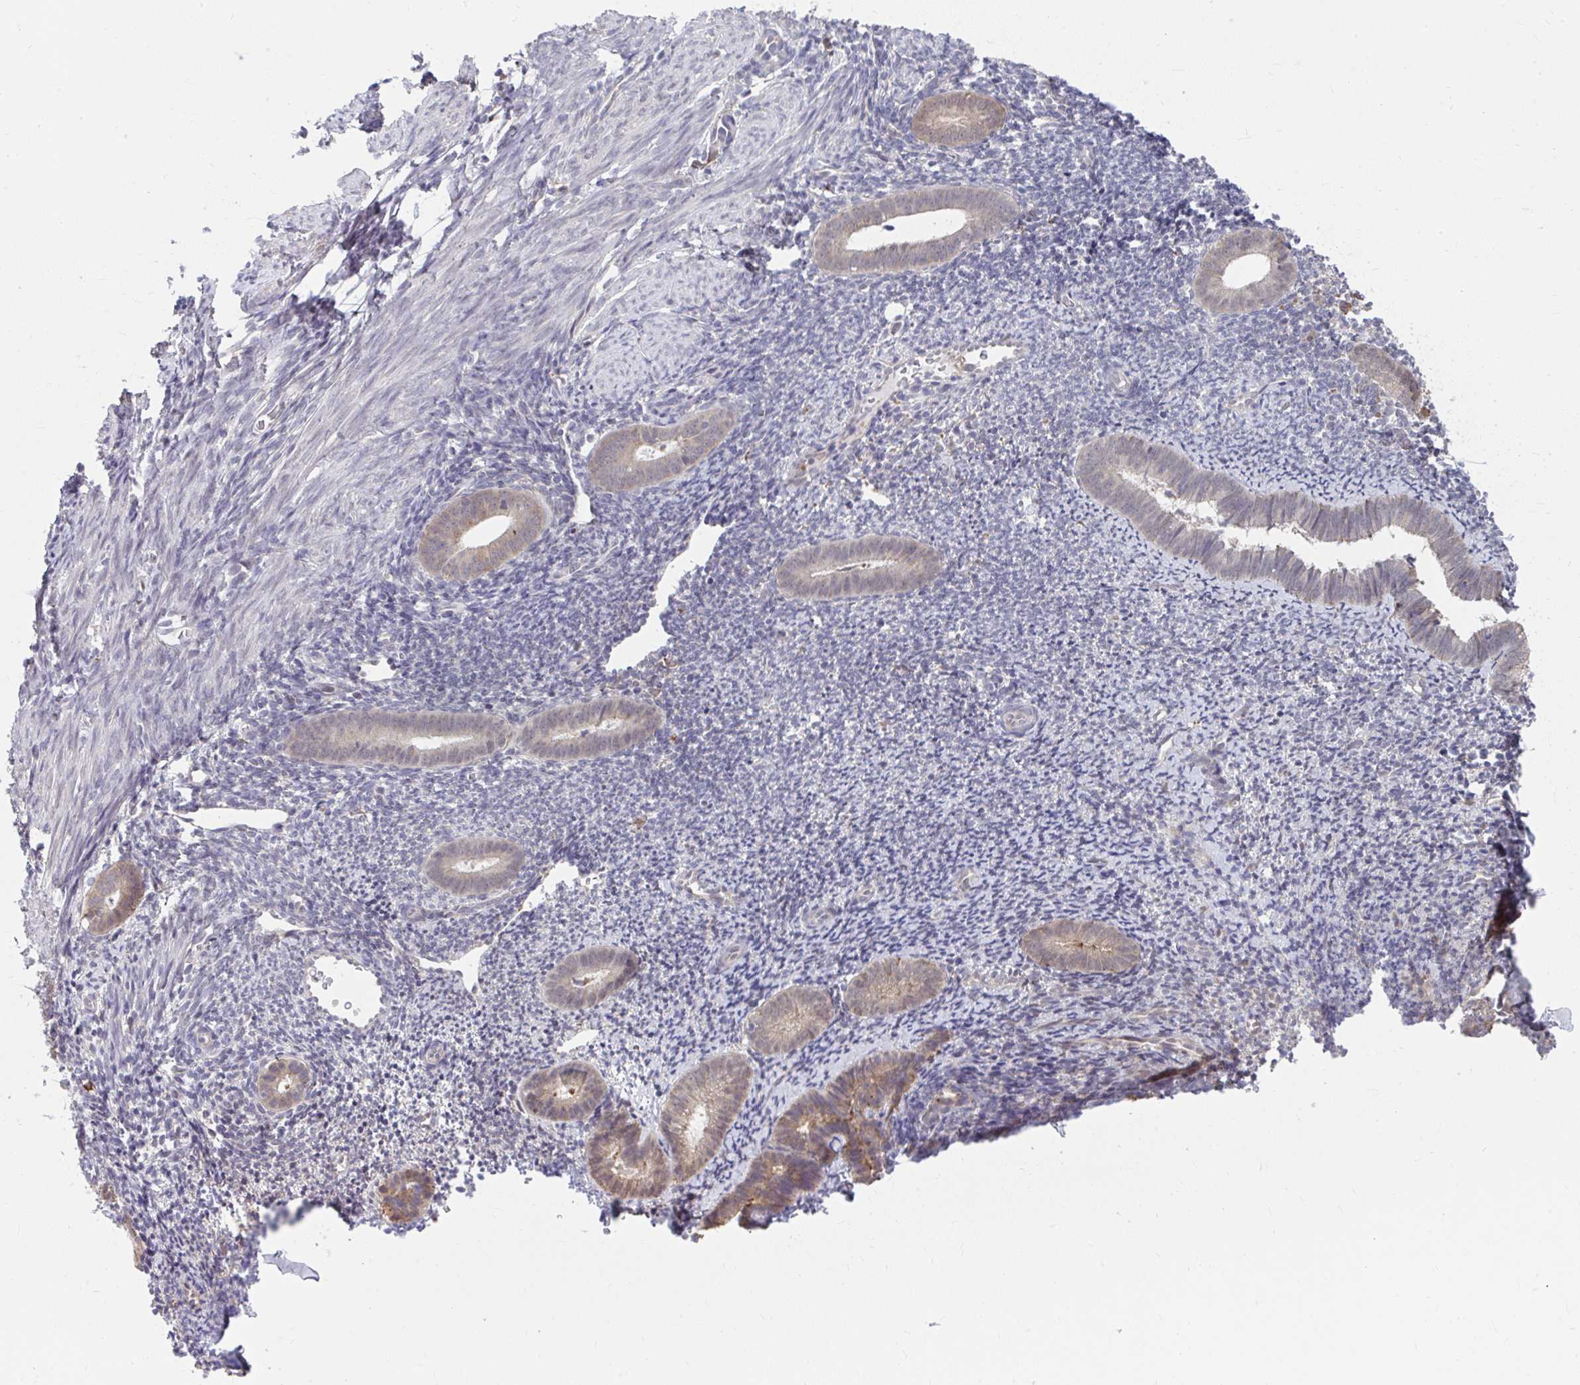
{"staining": {"intensity": "weak", "quantity": "25%-75%", "location": "cytoplasmic/membranous"}, "tissue": "endometrium", "cell_type": "Cells in endometrial stroma", "image_type": "normal", "snomed": [{"axis": "morphology", "description": "Normal tissue, NOS"}, {"axis": "topography", "description": "Endometrium"}], "caption": "Immunohistochemistry photomicrograph of benign endometrium: human endometrium stained using IHC shows low levels of weak protein expression localized specifically in the cytoplasmic/membranous of cells in endometrial stroma, appearing as a cytoplasmic/membranous brown color.", "gene": "NMNAT1", "patient": {"sex": "female", "age": 39}}